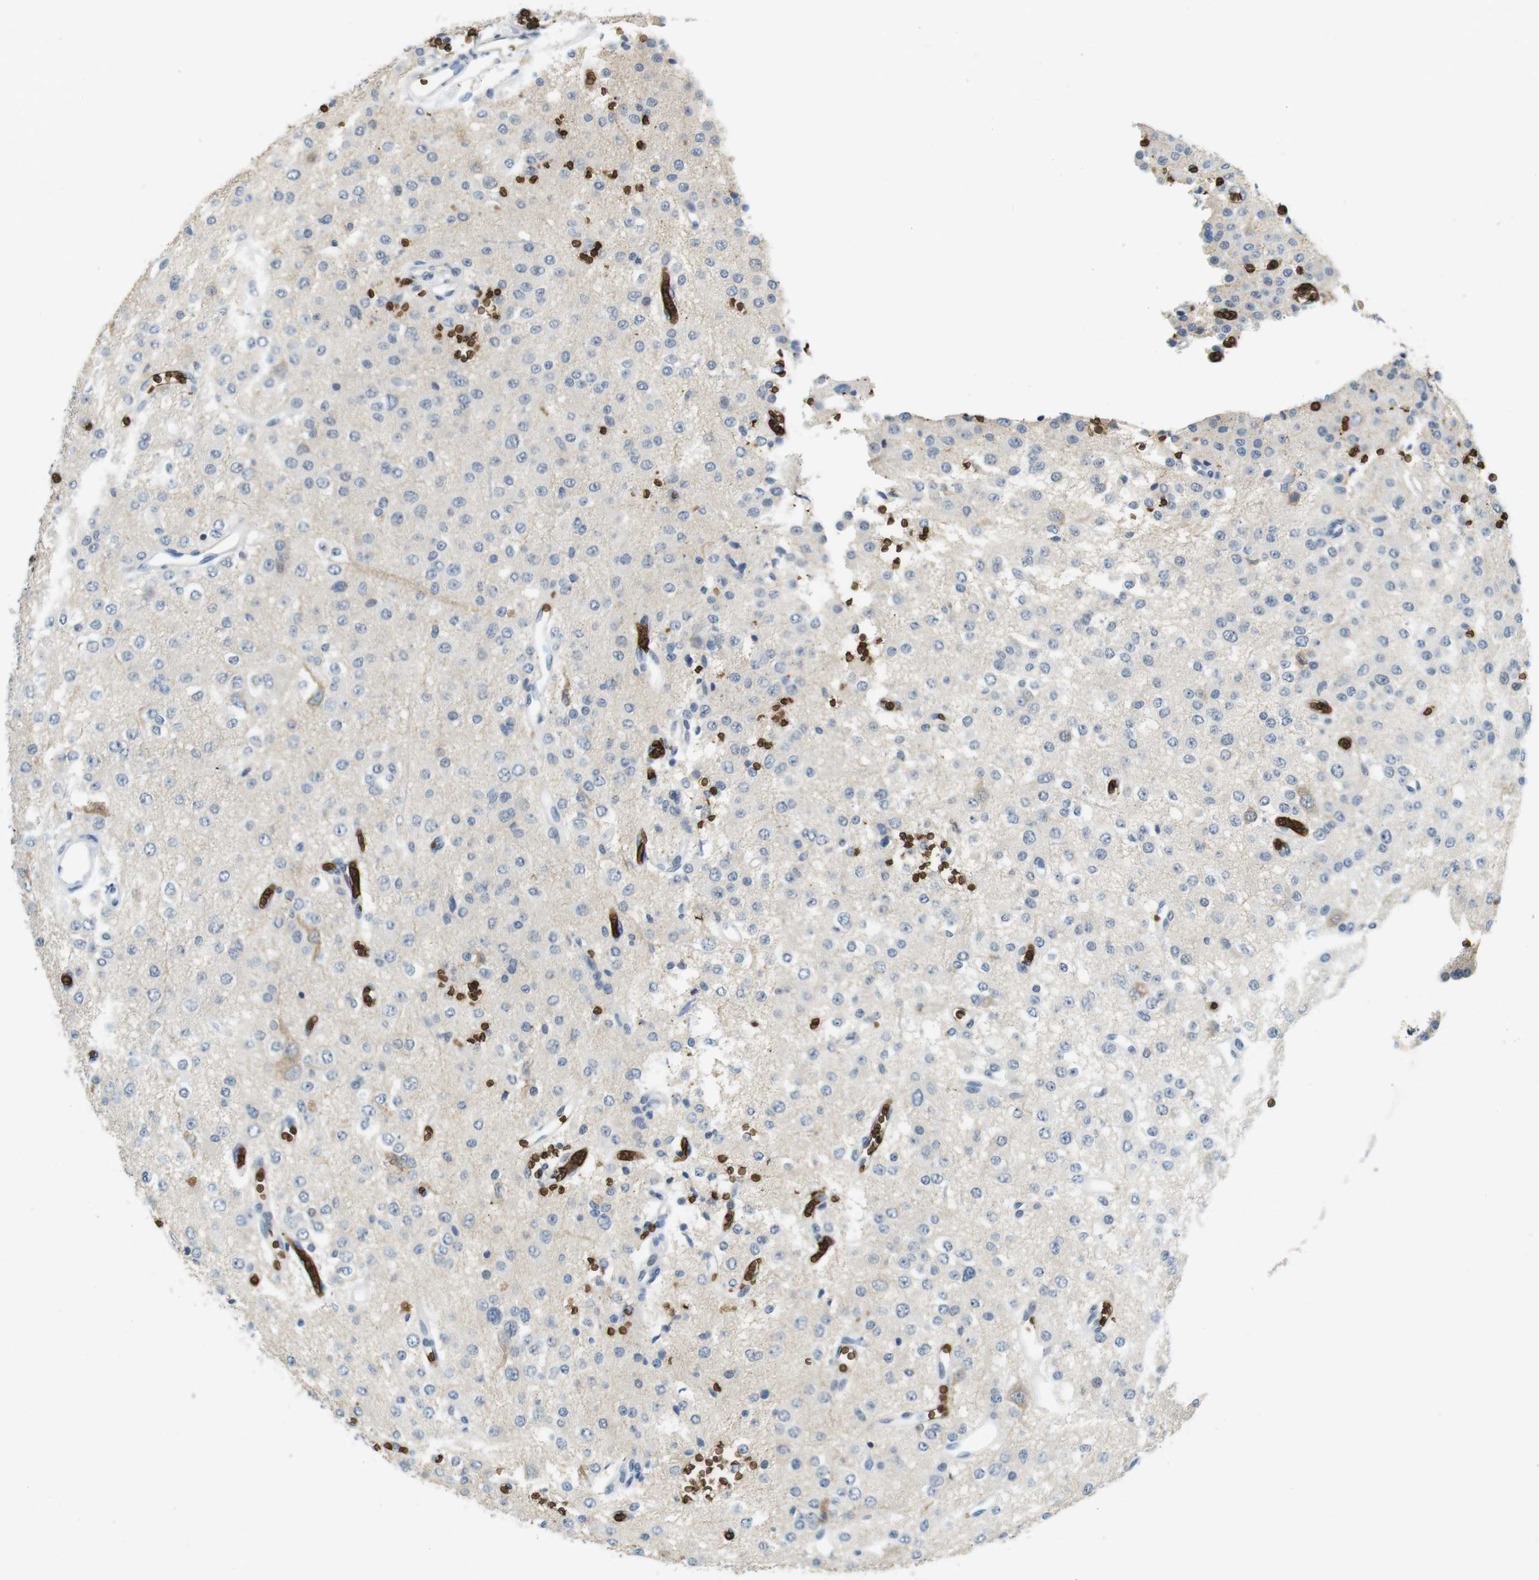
{"staining": {"intensity": "weak", "quantity": "25%-75%", "location": "cytoplasmic/membranous"}, "tissue": "glioma", "cell_type": "Tumor cells", "image_type": "cancer", "snomed": [{"axis": "morphology", "description": "Glioma, malignant, Low grade"}, {"axis": "topography", "description": "Brain"}], "caption": "Glioma stained with a protein marker displays weak staining in tumor cells.", "gene": "SLC4A1", "patient": {"sex": "male", "age": 38}}